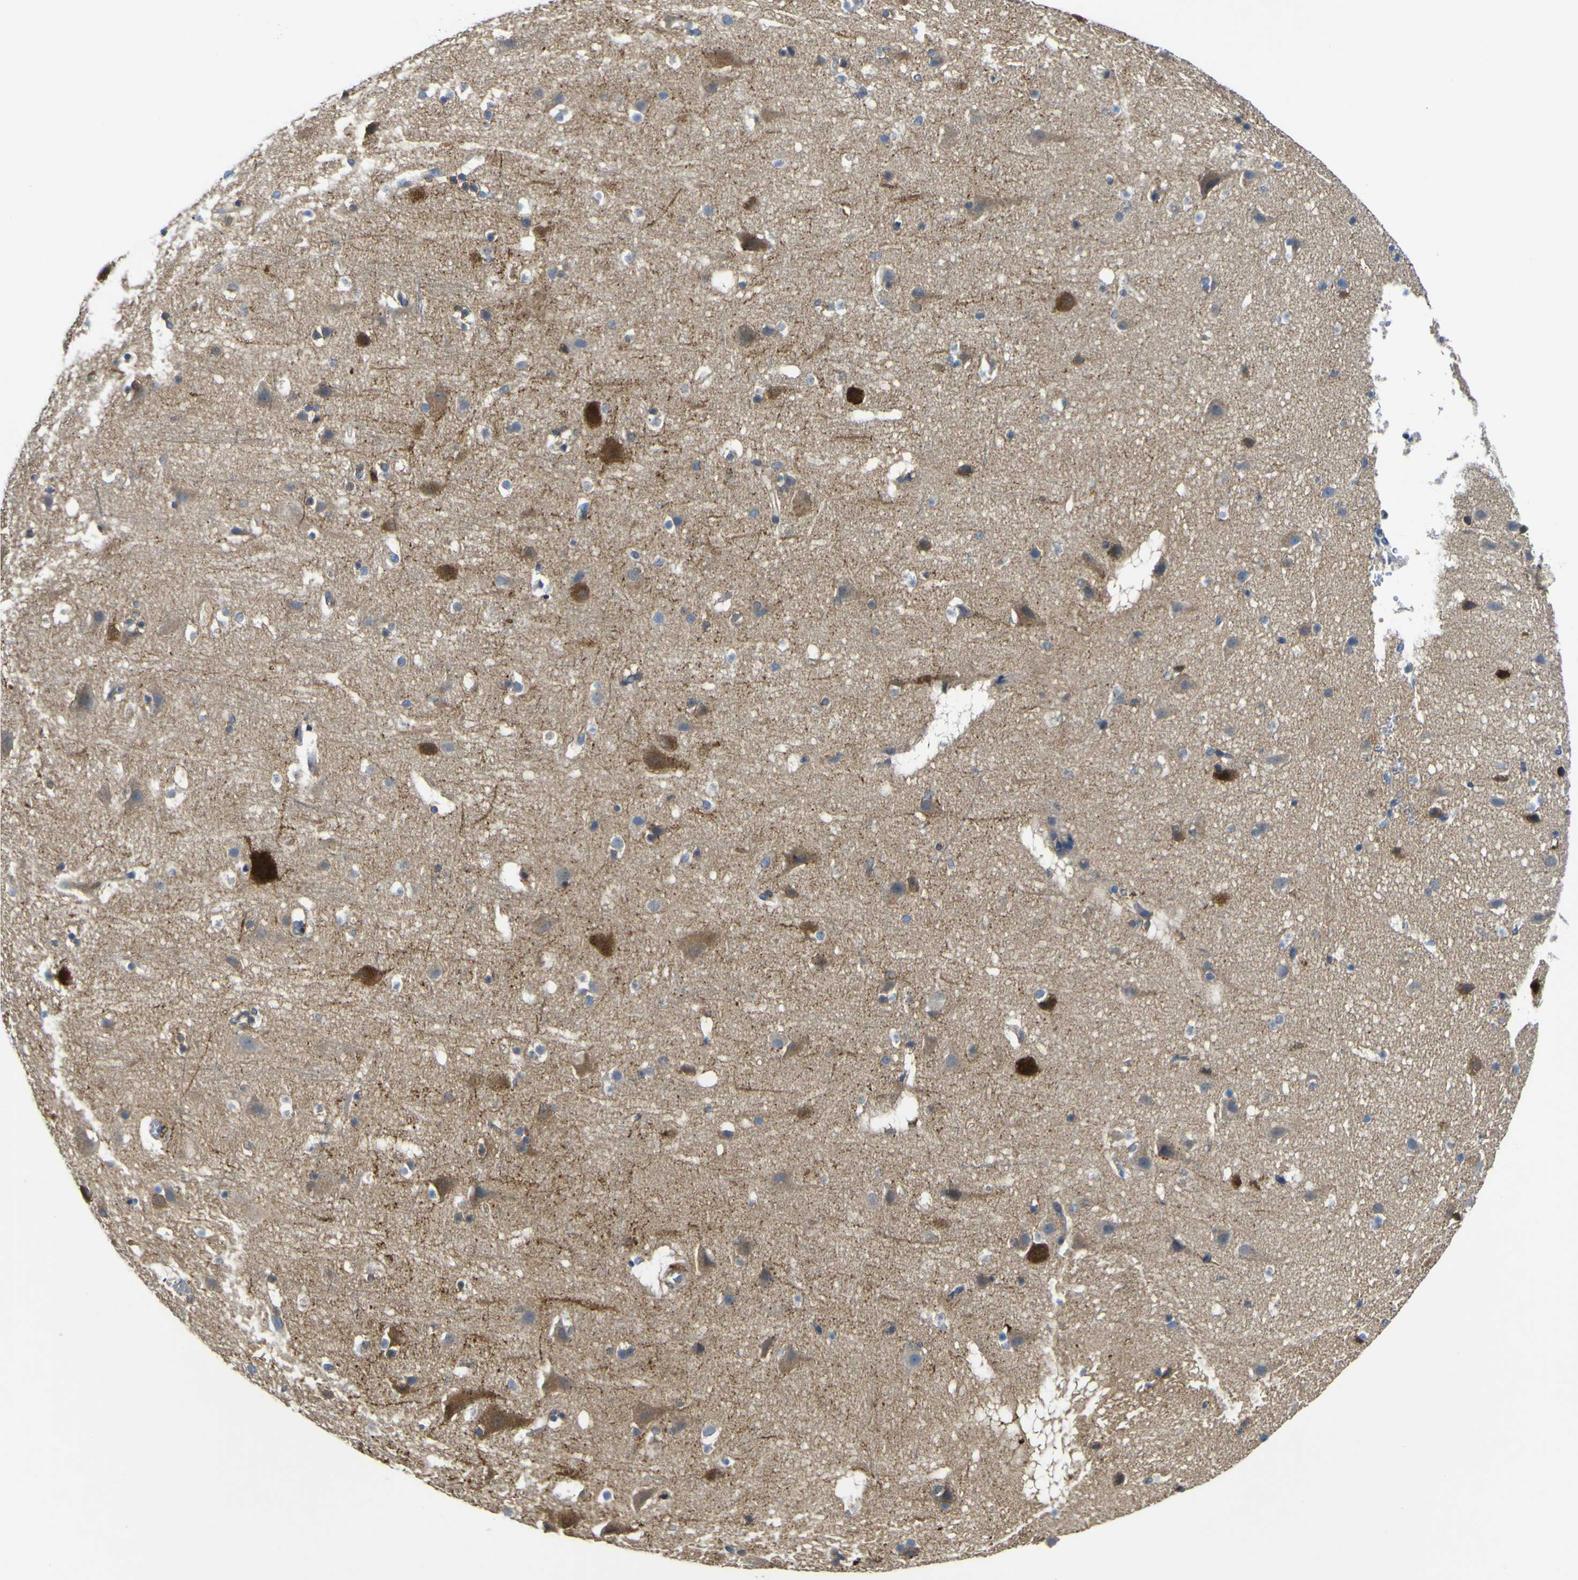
{"staining": {"intensity": "weak", "quantity": ">75%", "location": "cytoplasmic/membranous"}, "tissue": "cerebral cortex", "cell_type": "Endothelial cells", "image_type": "normal", "snomed": [{"axis": "morphology", "description": "Normal tissue, NOS"}, {"axis": "topography", "description": "Cerebral cortex"}], "caption": "Normal cerebral cortex displays weak cytoplasmic/membranous positivity in about >75% of endothelial cells.", "gene": "EML2", "patient": {"sex": "male", "age": 45}}